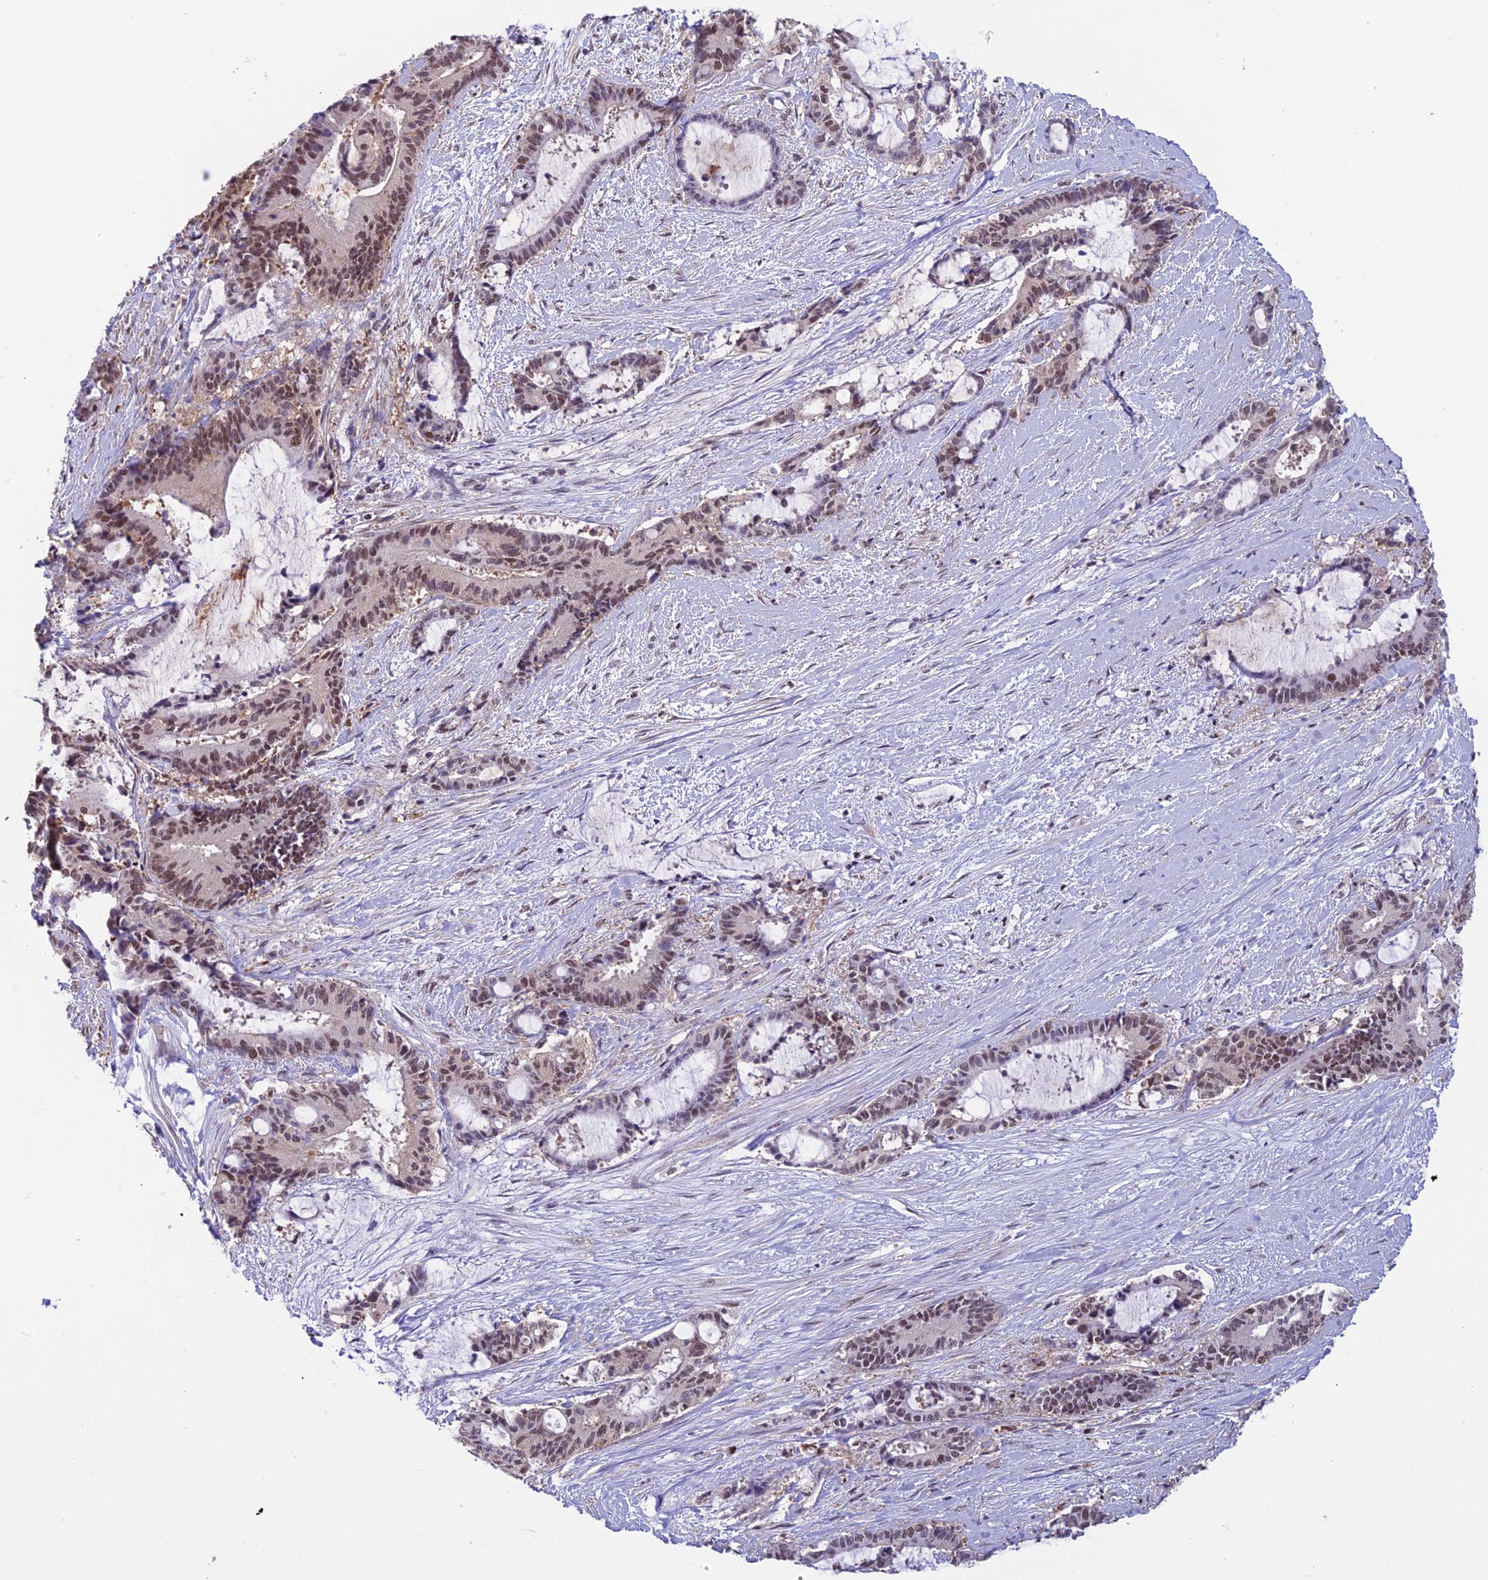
{"staining": {"intensity": "moderate", "quantity": "<25%", "location": "nuclear"}, "tissue": "liver cancer", "cell_type": "Tumor cells", "image_type": "cancer", "snomed": [{"axis": "morphology", "description": "Normal tissue, NOS"}, {"axis": "morphology", "description": "Cholangiocarcinoma"}, {"axis": "topography", "description": "Liver"}, {"axis": "topography", "description": "Peripheral nerve tissue"}], "caption": "Immunohistochemistry histopathology image of neoplastic tissue: human liver cancer stained using IHC displays low levels of moderate protein expression localized specifically in the nuclear of tumor cells, appearing as a nuclear brown color.", "gene": "MIS12", "patient": {"sex": "female", "age": 73}}